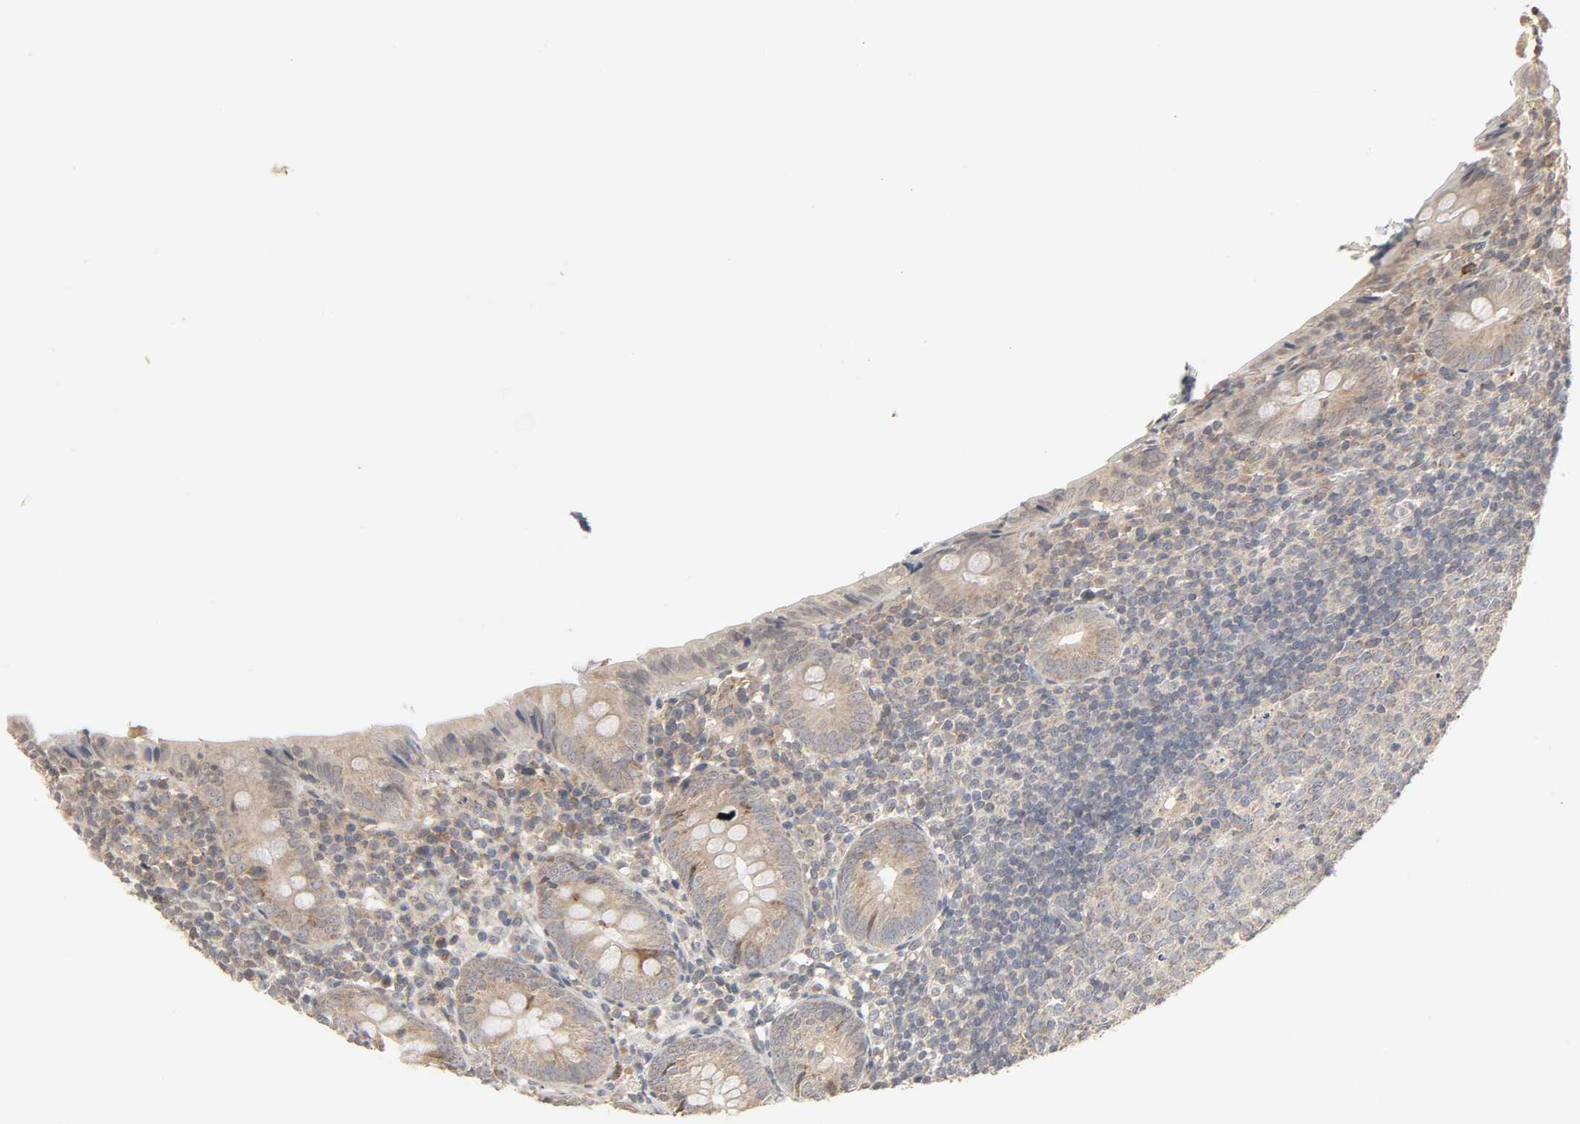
{"staining": {"intensity": "moderate", "quantity": ">75%", "location": "cytoplasmic/membranous"}, "tissue": "appendix", "cell_type": "Glandular cells", "image_type": "normal", "snomed": [{"axis": "morphology", "description": "Normal tissue, NOS"}, {"axis": "topography", "description": "Appendix"}], "caption": "A brown stain shows moderate cytoplasmic/membranous positivity of a protein in glandular cells of unremarkable human appendix. Immunohistochemistry stains the protein in brown and the nuclei are stained blue.", "gene": "CLEC4E", "patient": {"sex": "female", "age": 10}}